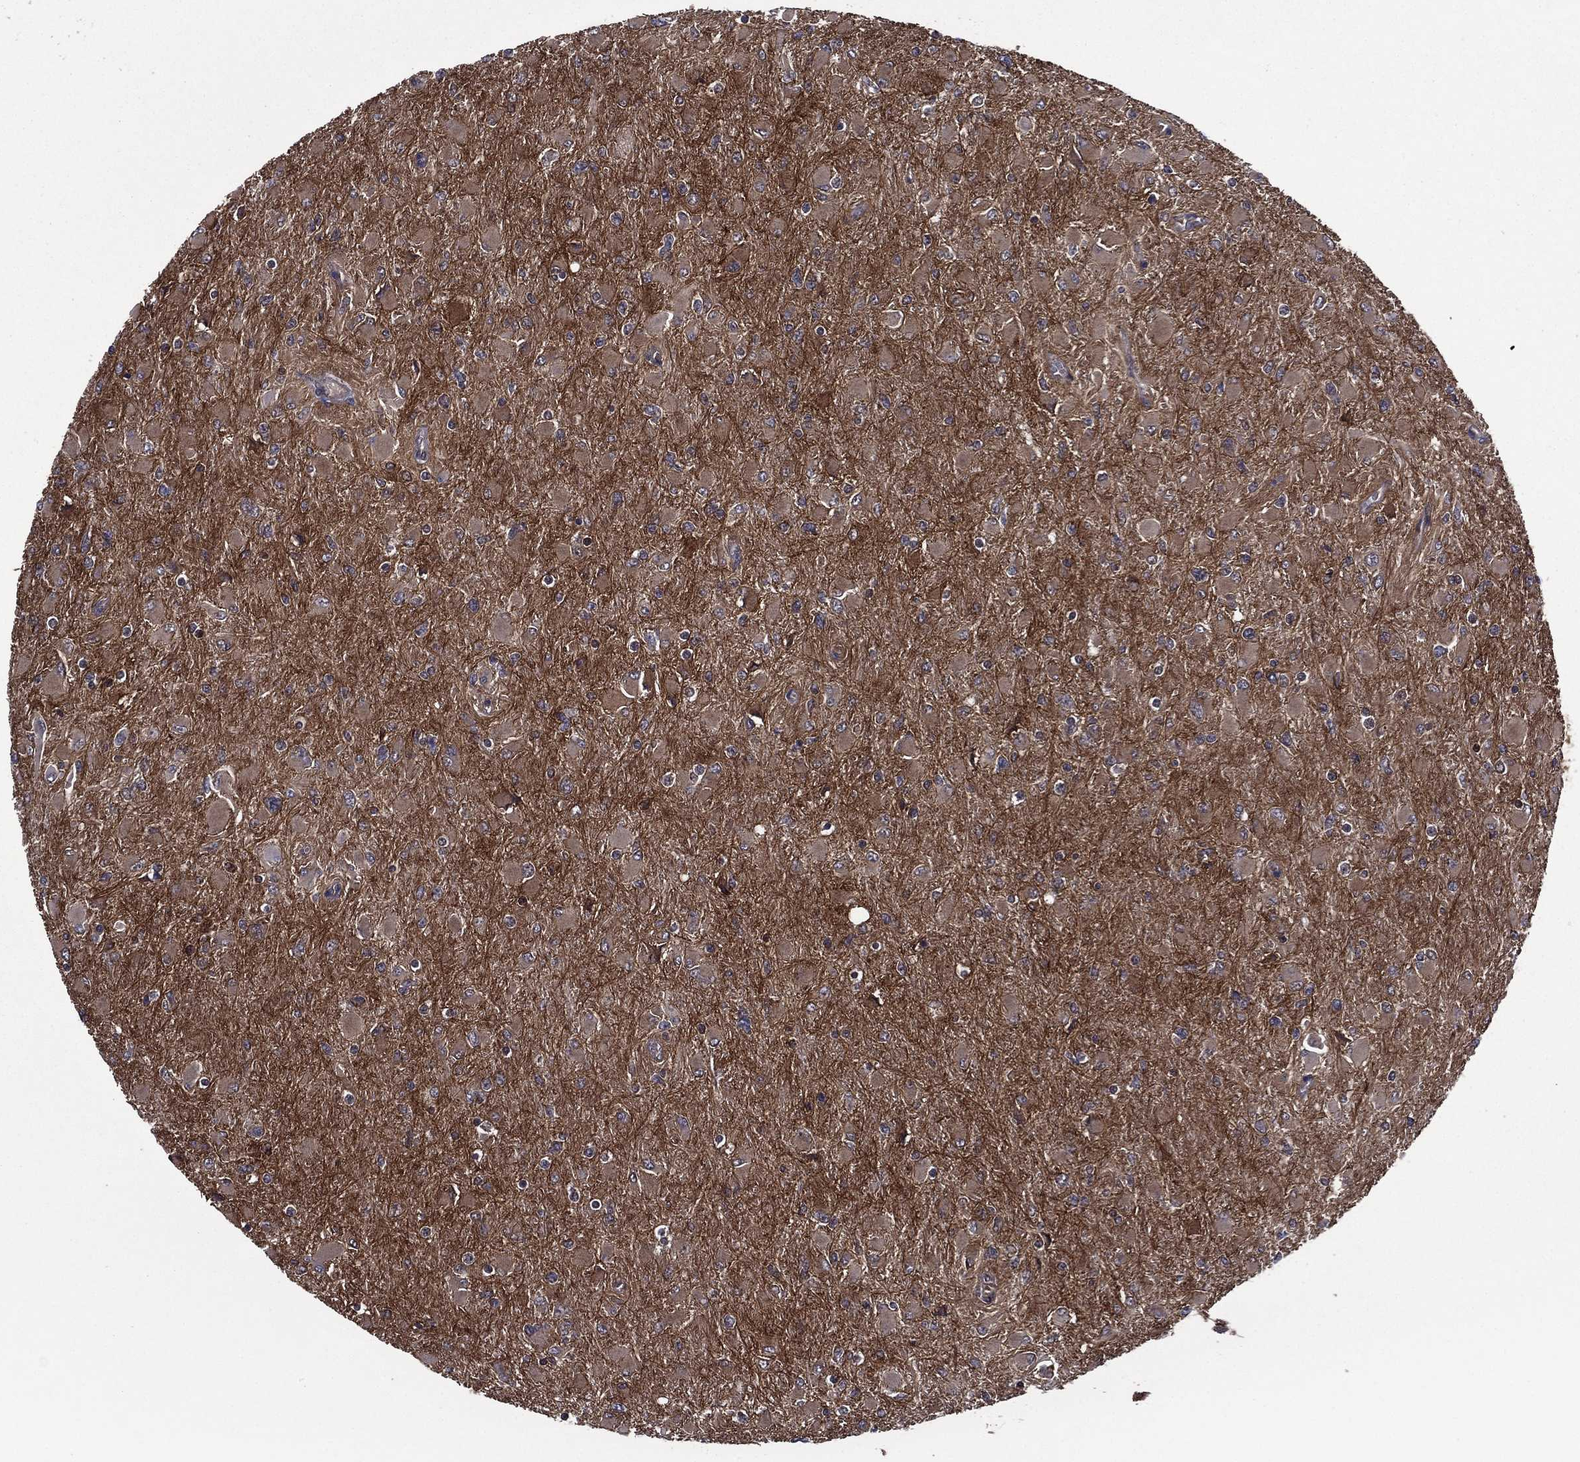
{"staining": {"intensity": "moderate", "quantity": "<25%", "location": "cytoplasmic/membranous"}, "tissue": "glioma", "cell_type": "Tumor cells", "image_type": "cancer", "snomed": [{"axis": "morphology", "description": "Glioma, malignant, High grade"}, {"axis": "topography", "description": "Cerebral cortex"}], "caption": "Immunohistochemistry photomicrograph of malignant glioma (high-grade) stained for a protein (brown), which displays low levels of moderate cytoplasmic/membranous expression in approximately <25% of tumor cells.", "gene": "PLPP3", "patient": {"sex": "female", "age": 36}}